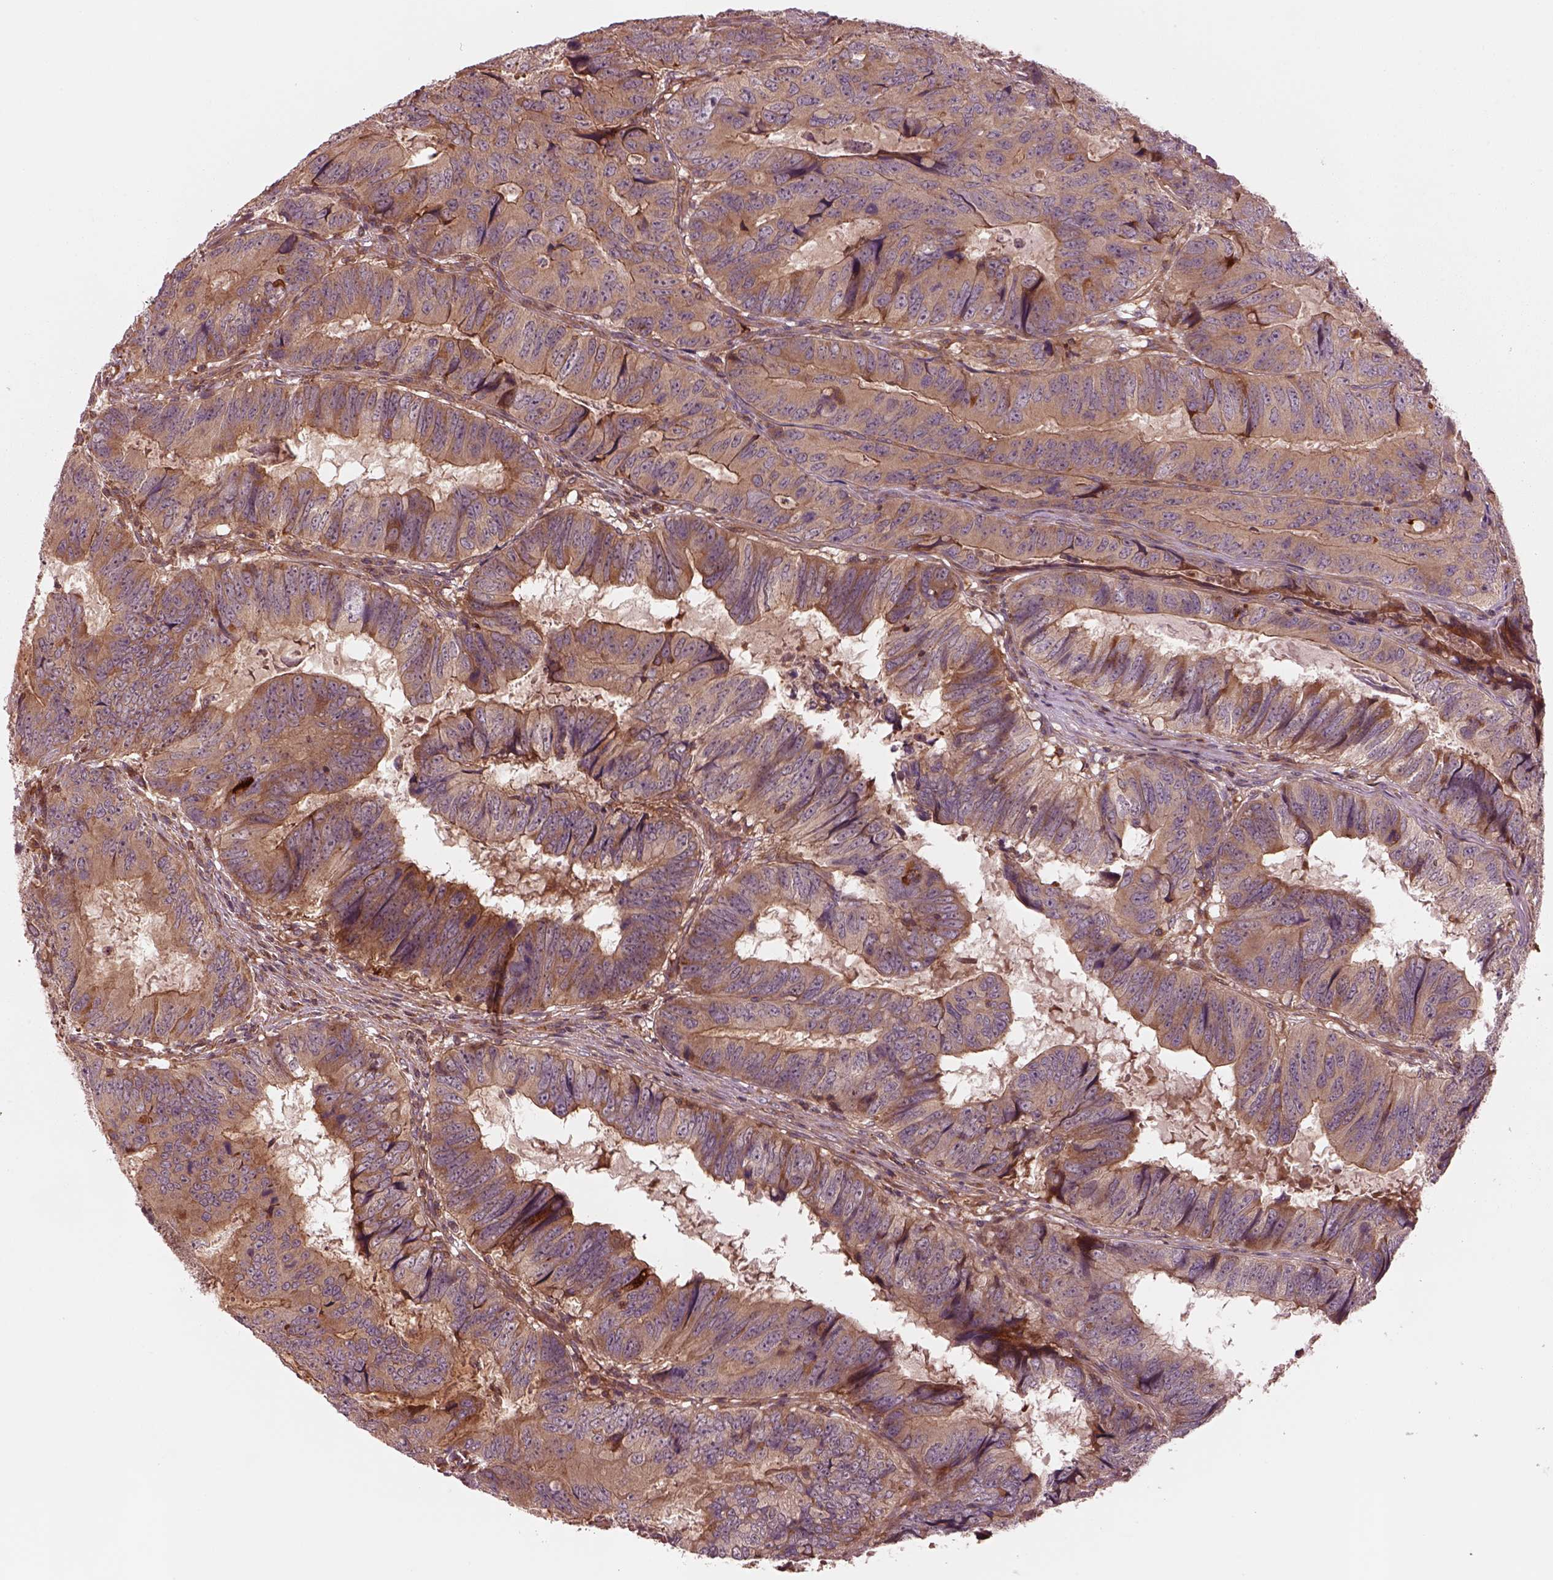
{"staining": {"intensity": "strong", "quantity": "<25%", "location": "cytoplasmic/membranous"}, "tissue": "colorectal cancer", "cell_type": "Tumor cells", "image_type": "cancer", "snomed": [{"axis": "morphology", "description": "Adenocarcinoma, NOS"}, {"axis": "topography", "description": "Colon"}], "caption": "Adenocarcinoma (colorectal) stained with a brown dye reveals strong cytoplasmic/membranous positive expression in about <25% of tumor cells.", "gene": "ASCC2", "patient": {"sex": "male", "age": 79}}